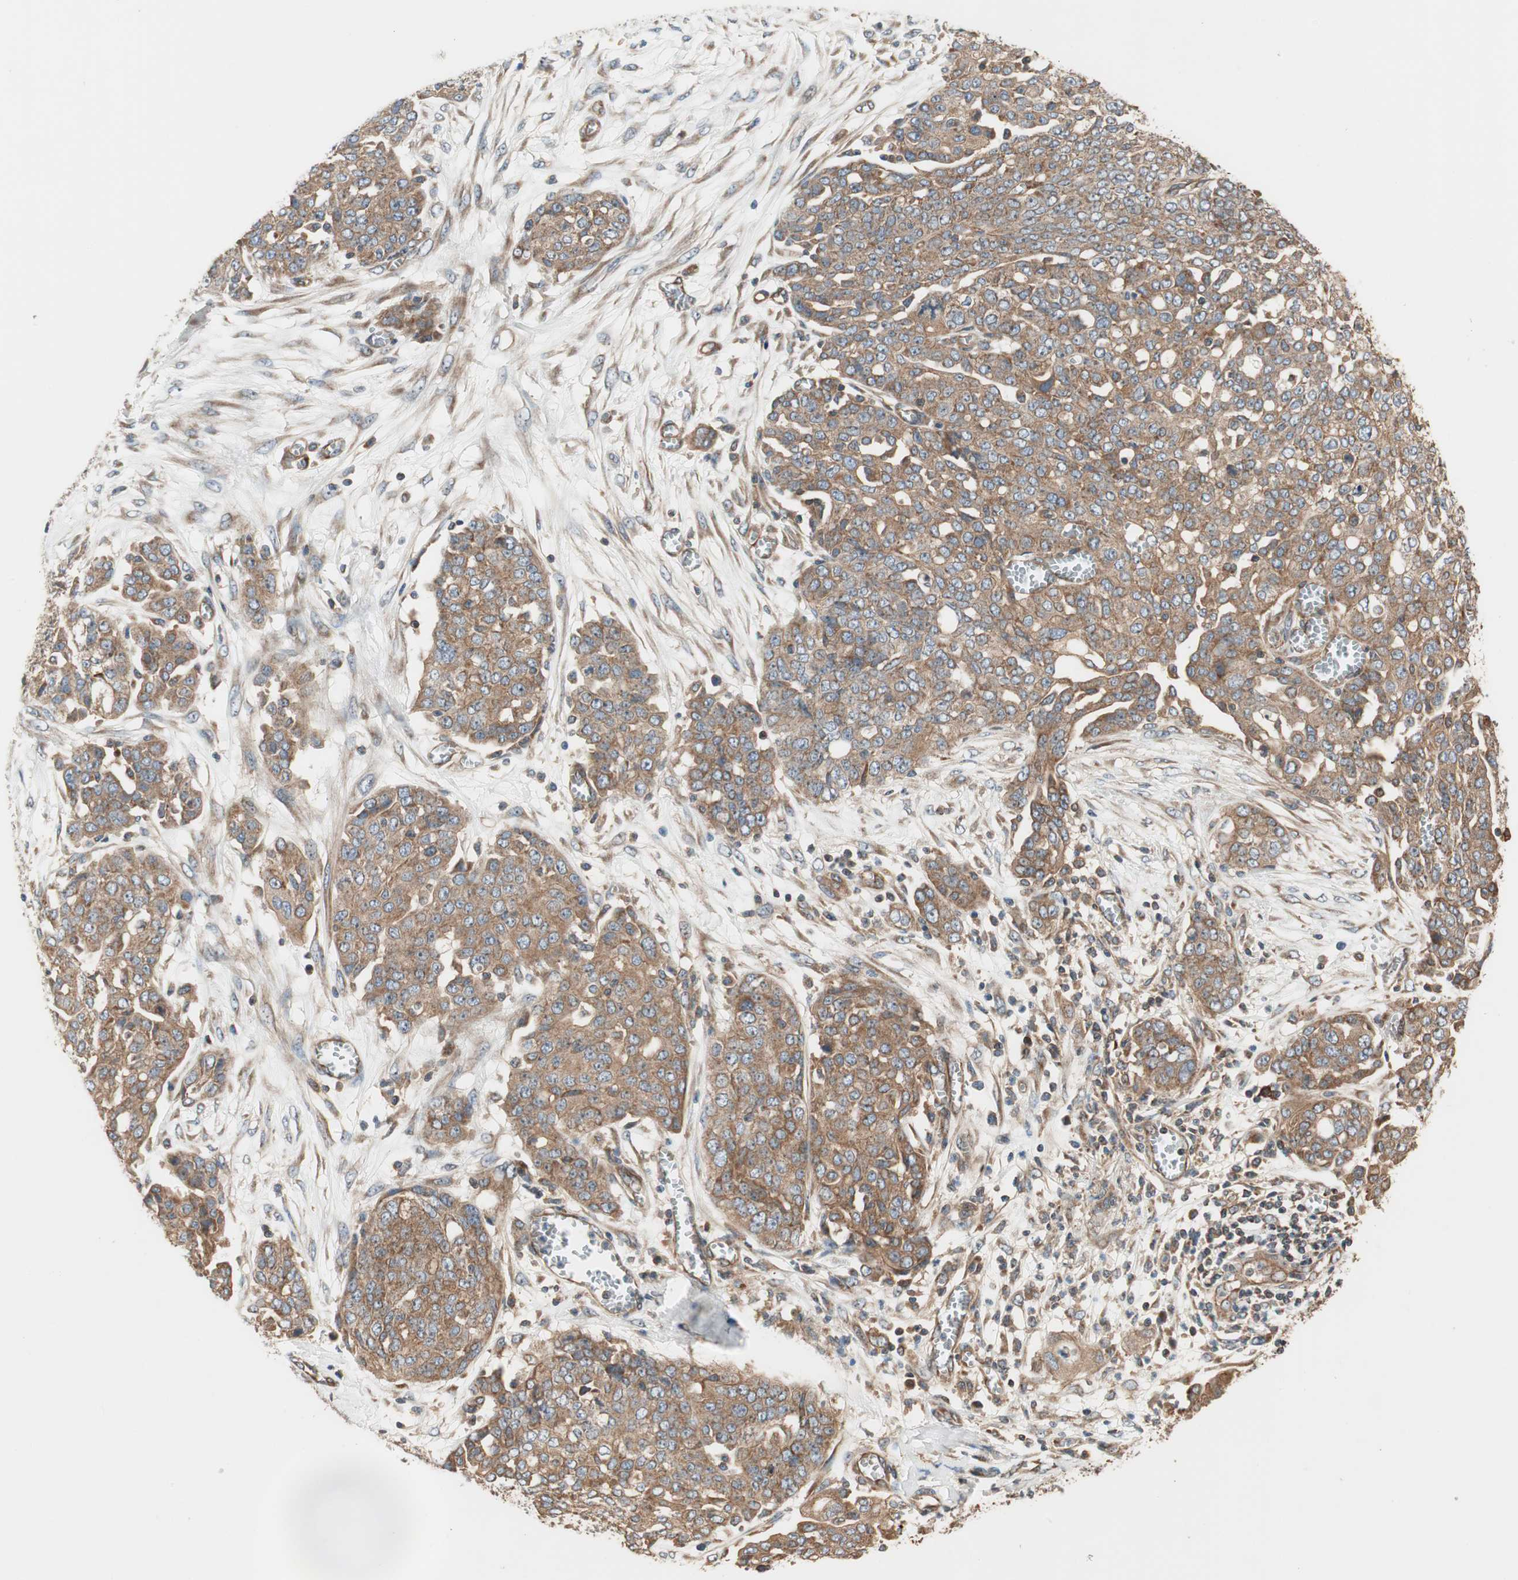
{"staining": {"intensity": "moderate", "quantity": ">75%", "location": "cytoplasmic/membranous"}, "tissue": "ovarian cancer", "cell_type": "Tumor cells", "image_type": "cancer", "snomed": [{"axis": "morphology", "description": "Cystadenocarcinoma, serous, NOS"}, {"axis": "topography", "description": "Soft tissue"}, {"axis": "topography", "description": "Ovary"}], "caption": "Immunohistochemistry (IHC) (DAB) staining of human ovarian cancer reveals moderate cytoplasmic/membranous protein staining in approximately >75% of tumor cells.", "gene": "CTTNBP2NL", "patient": {"sex": "female", "age": 57}}